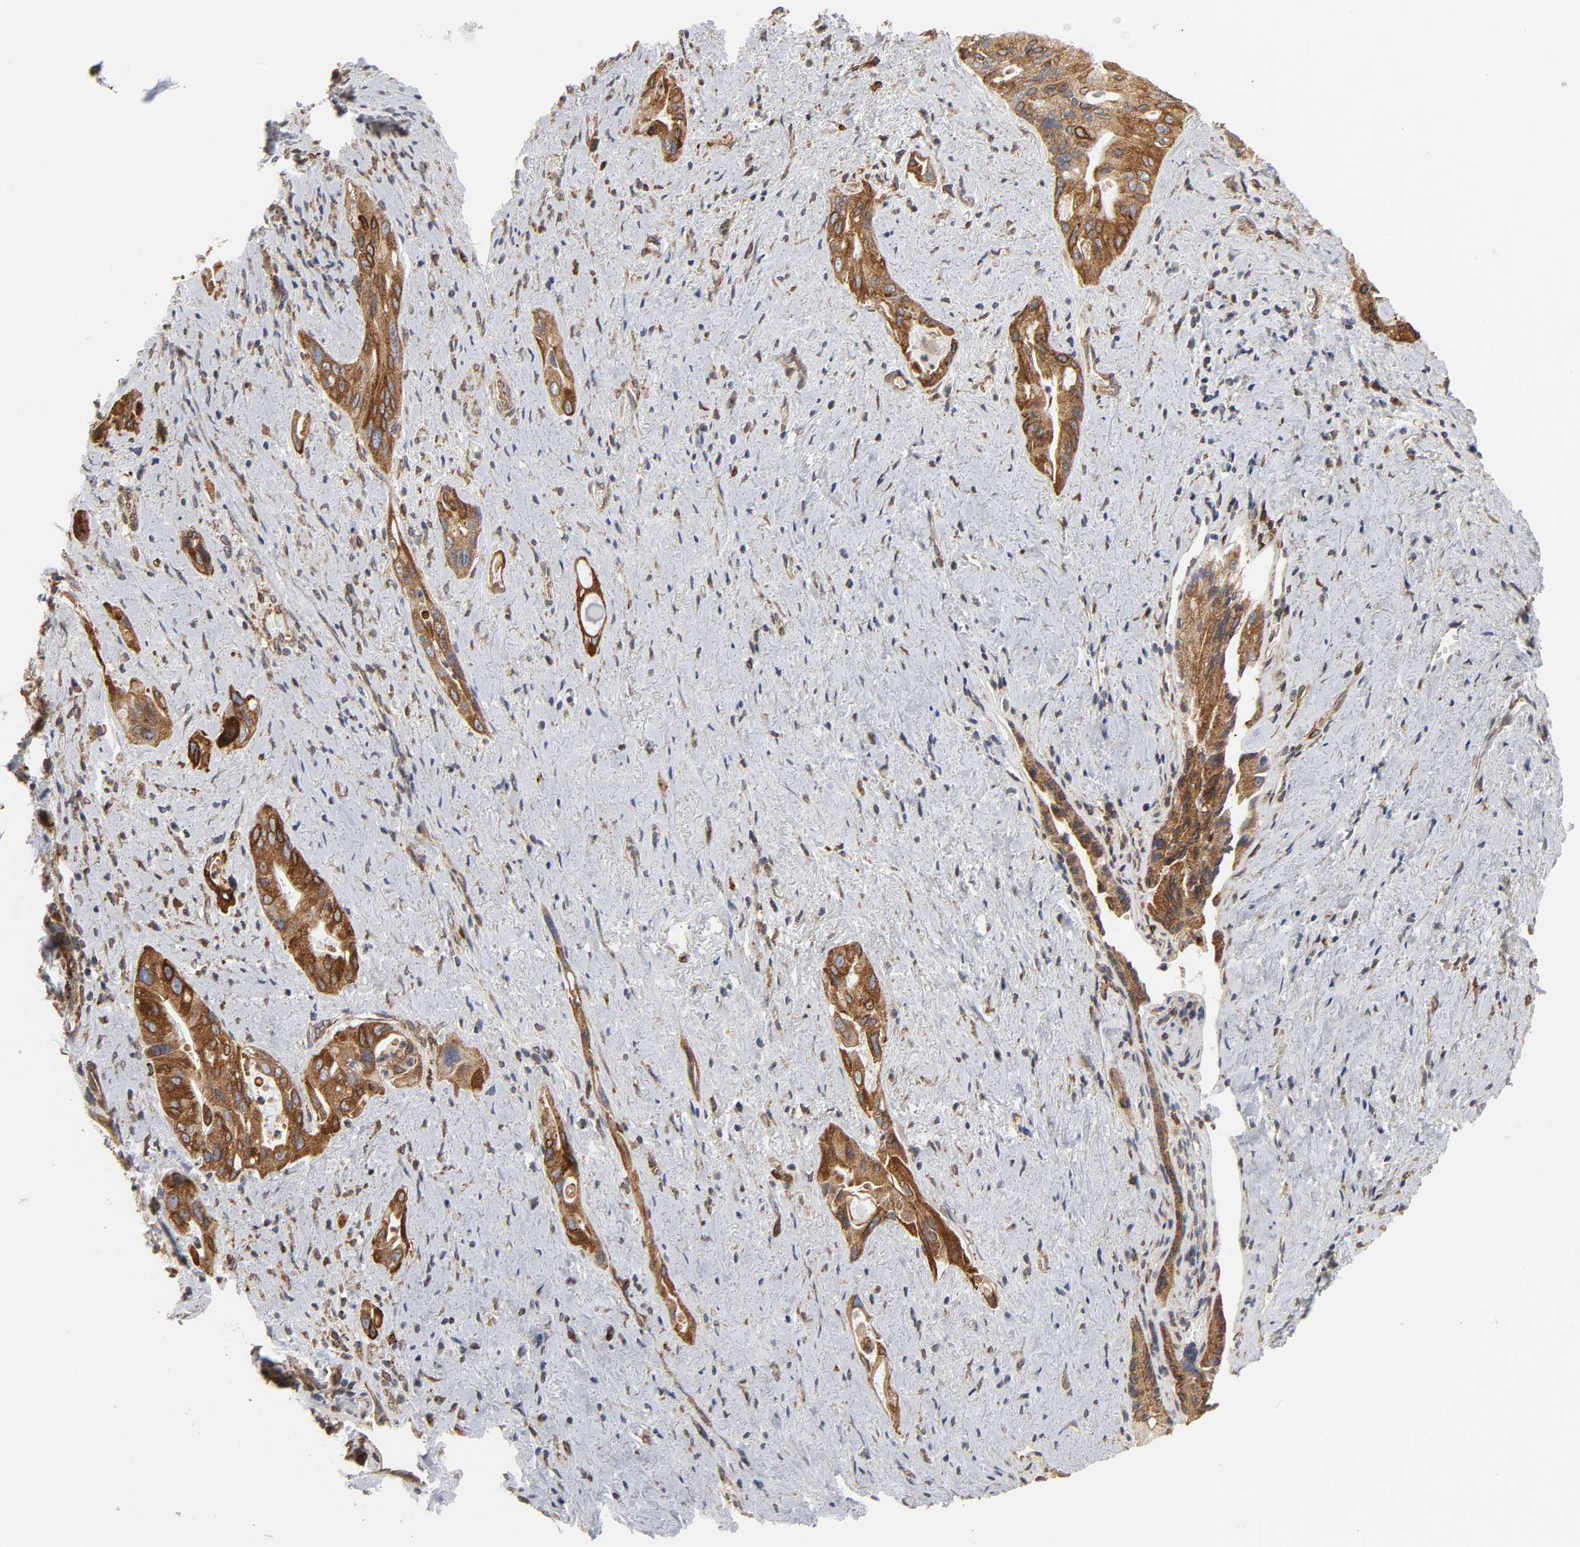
{"staining": {"intensity": "strong", "quantity": ">75%", "location": "cytoplasmic/membranous"}, "tissue": "pancreatic cancer", "cell_type": "Tumor cells", "image_type": "cancer", "snomed": [{"axis": "morphology", "description": "Adenocarcinoma, NOS"}, {"axis": "topography", "description": "Pancreas"}], "caption": "Tumor cells show strong cytoplasmic/membranous positivity in approximately >75% of cells in pancreatic adenocarcinoma. (Stains: DAB (3,3'-diaminobenzidine) in brown, nuclei in blue, Microscopy: brightfield microscopy at high magnification).", "gene": "POR", "patient": {"sex": "male", "age": 77}}